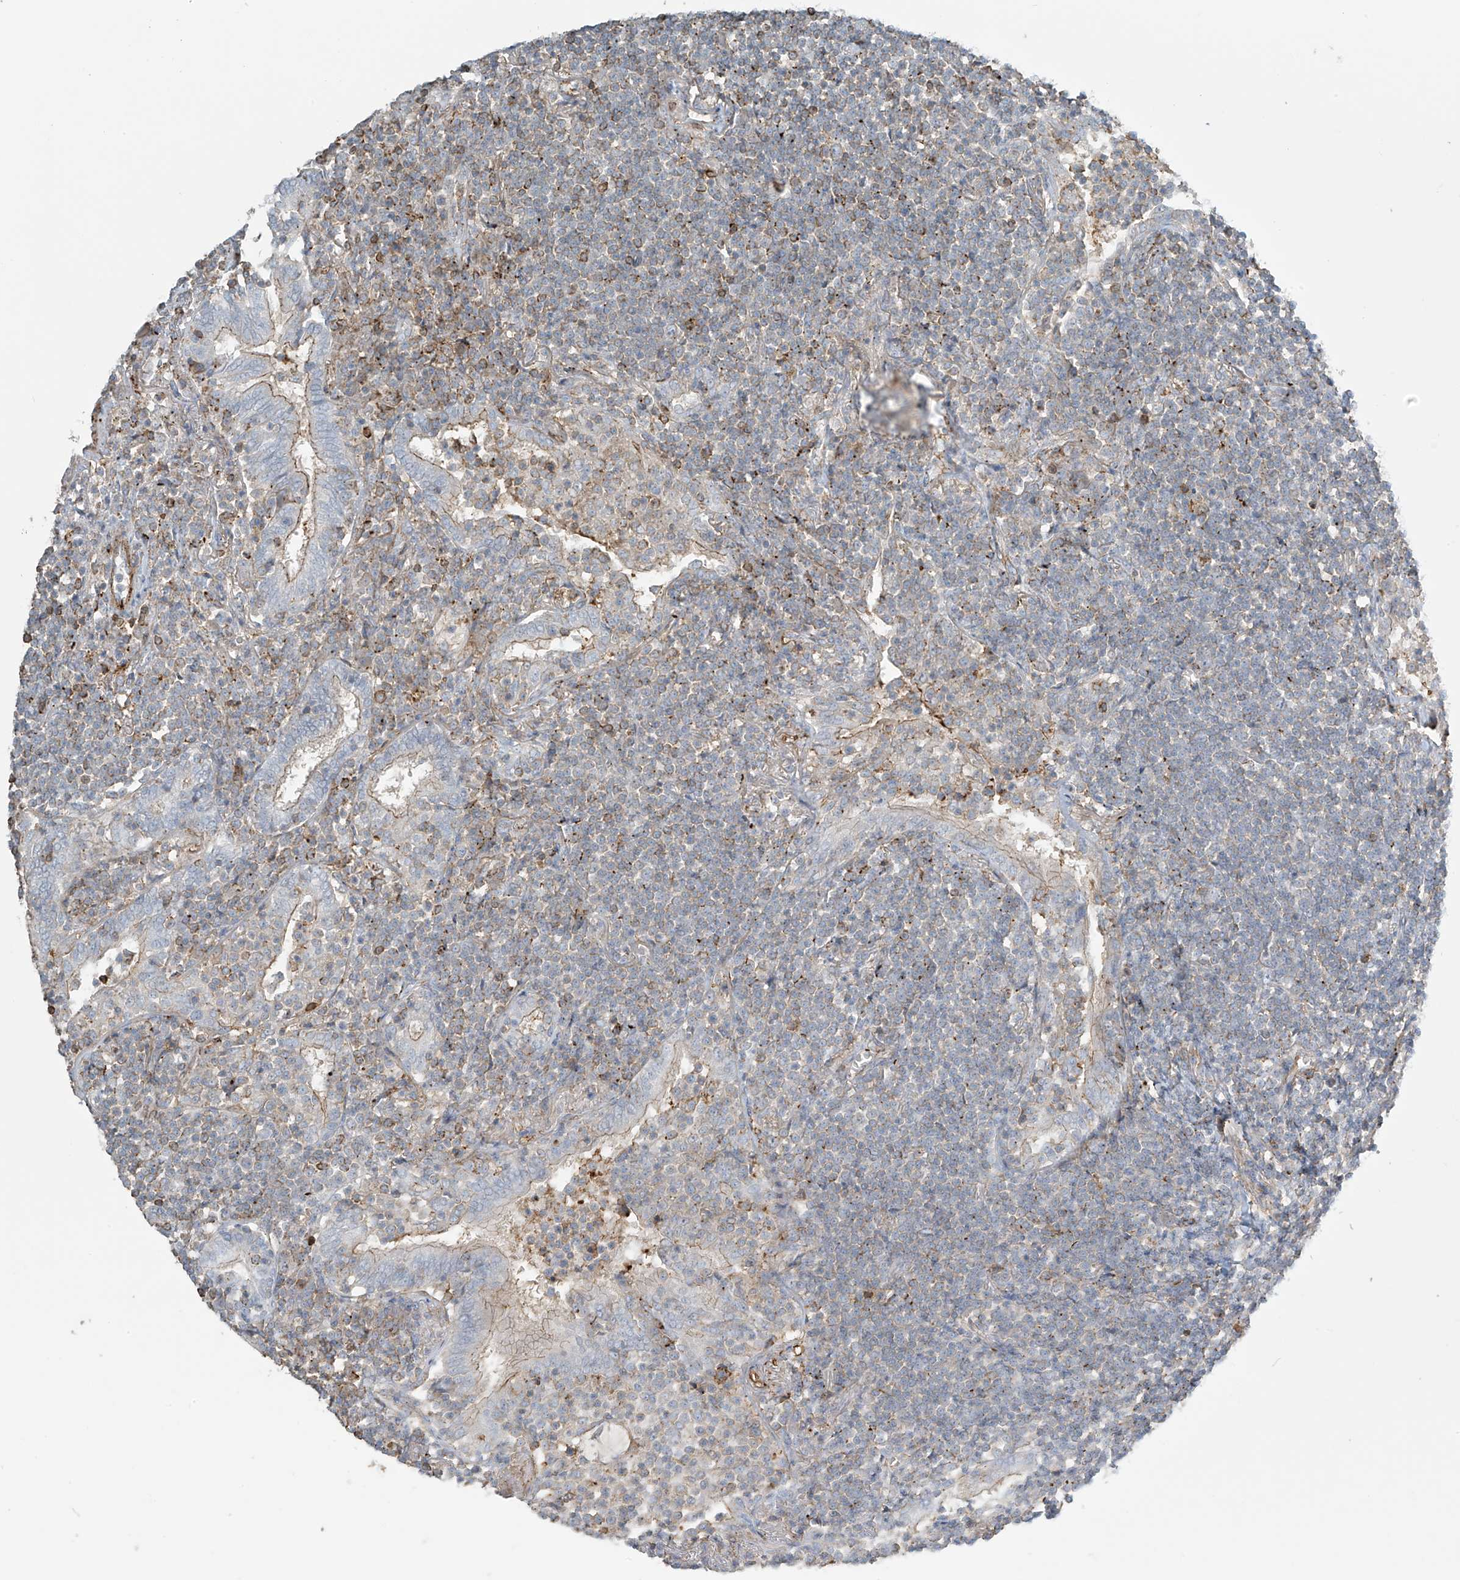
{"staining": {"intensity": "weak", "quantity": "25%-75%", "location": "cytoplasmic/membranous"}, "tissue": "lymphoma", "cell_type": "Tumor cells", "image_type": "cancer", "snomed": [{"axis": "morphology", "description": "Malignant lymphoma, non-Hodgkin's type, Low grade"}, {"axis": "topography", "description": "Lung"}], "caption": "Lymphoma was stained to show a protein in brown. There is low levels of weak cytoplasmic/membranous positivity in approximately 25%-75% of tumor cells.", "gene": "SLC9A2", "patient": {"sex": "female", "age": 71}}